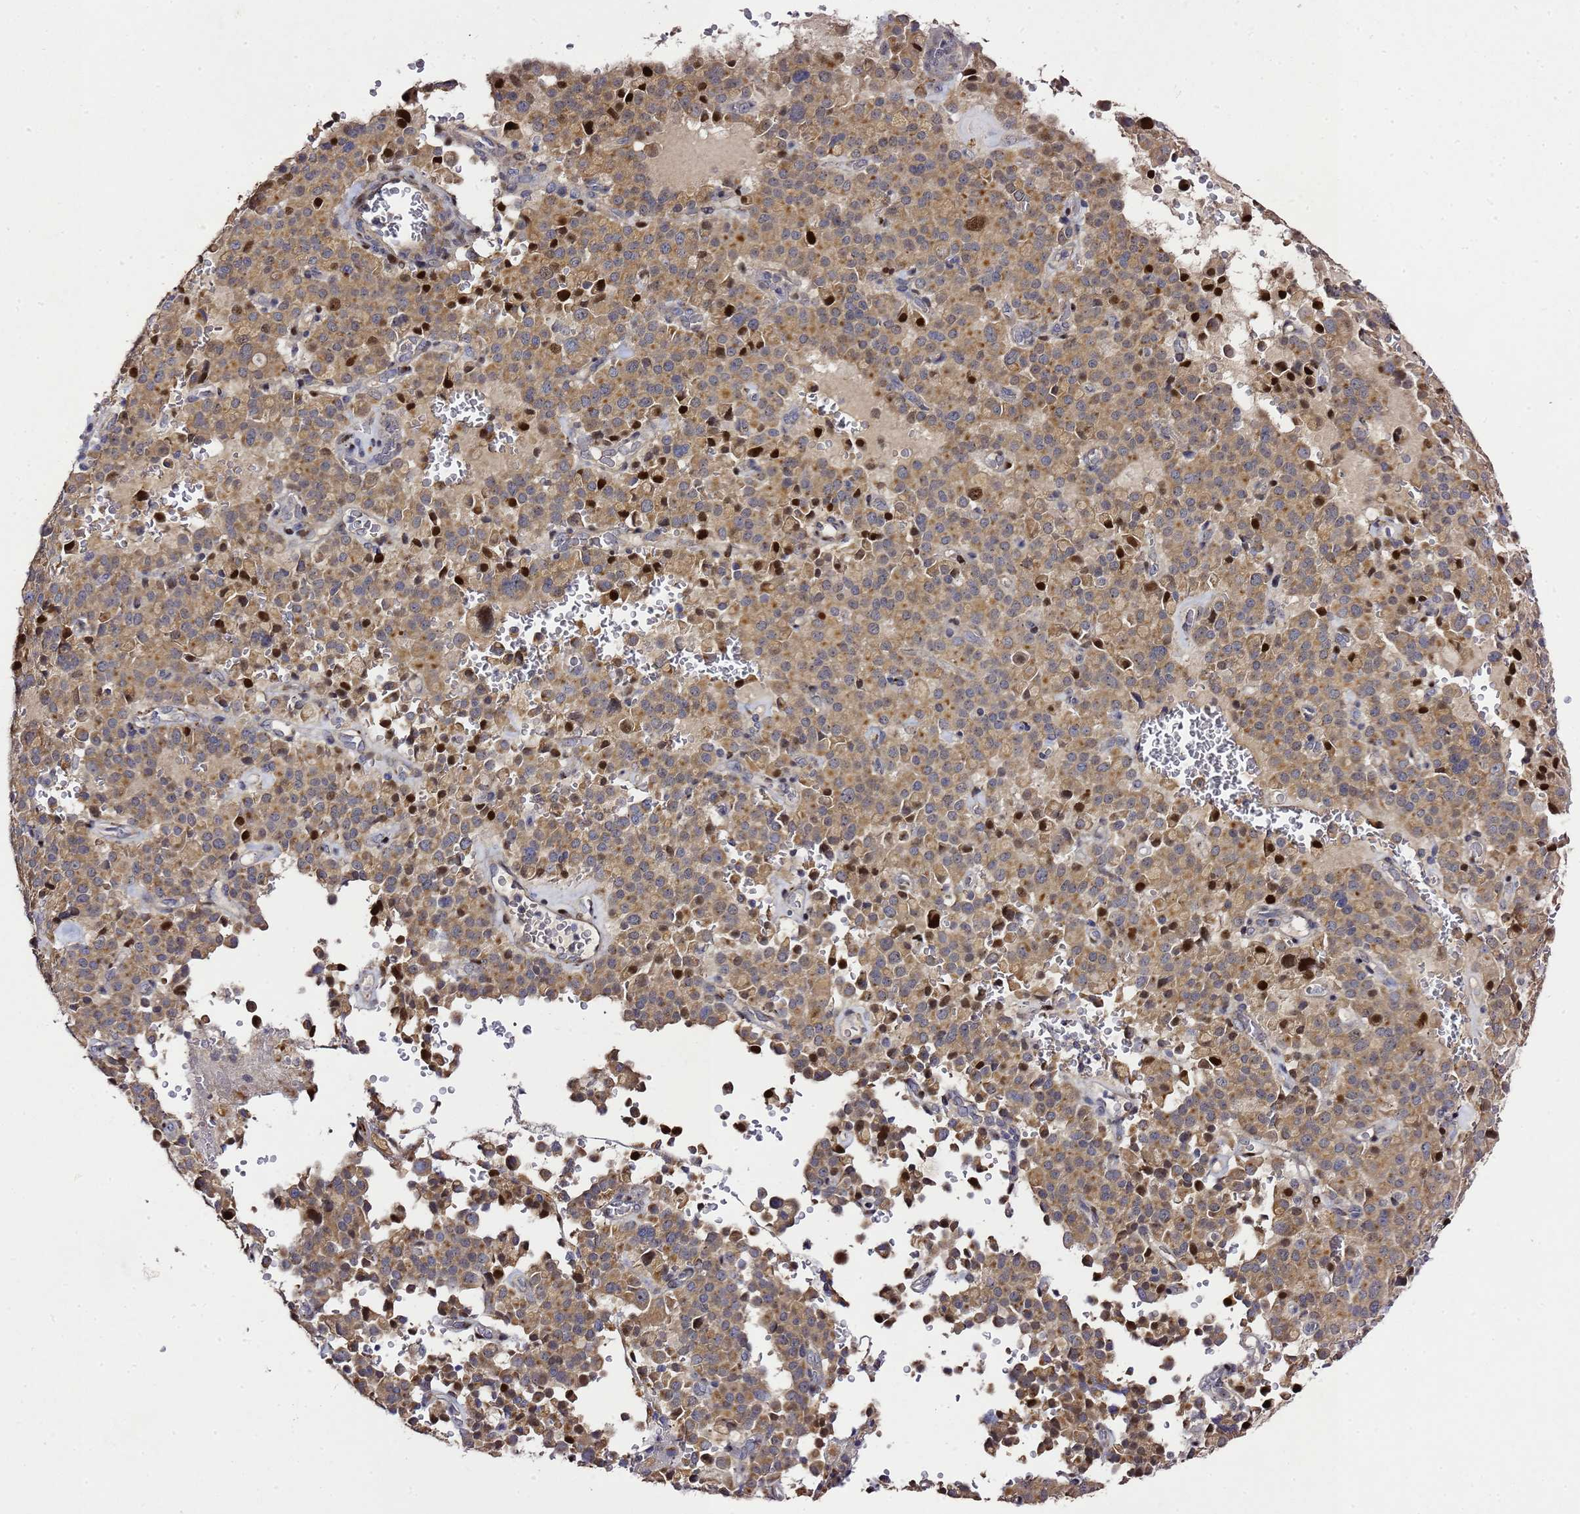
{"staining": {"intensity": "weak", "quantity": ">75%", "location": "cytoplasmic/membranous"}, "tissue": "pancreatic cancer", "cell_type": "Tumor cells", "image_type": "cancer", "snomed": [{"axis": "morphology", "description": "Adenocarcinoma, NOS"}, {"axis": "topography", "description": "Pancreas"}], "caption": "IHC staining of pancreatic adenocarcinoma, which exhibits low levels of weak cytoplasmic/membranous positivity in about >75% of tumor cells indicating weak cytoplasmic/membranous protein expression. The staining was performed using DAB (brown) for protein detection and nuclei were counterstained in hematoxylin (blue).", "gene": "ALG3", "patient": {"sex": "male", "age": 65}}